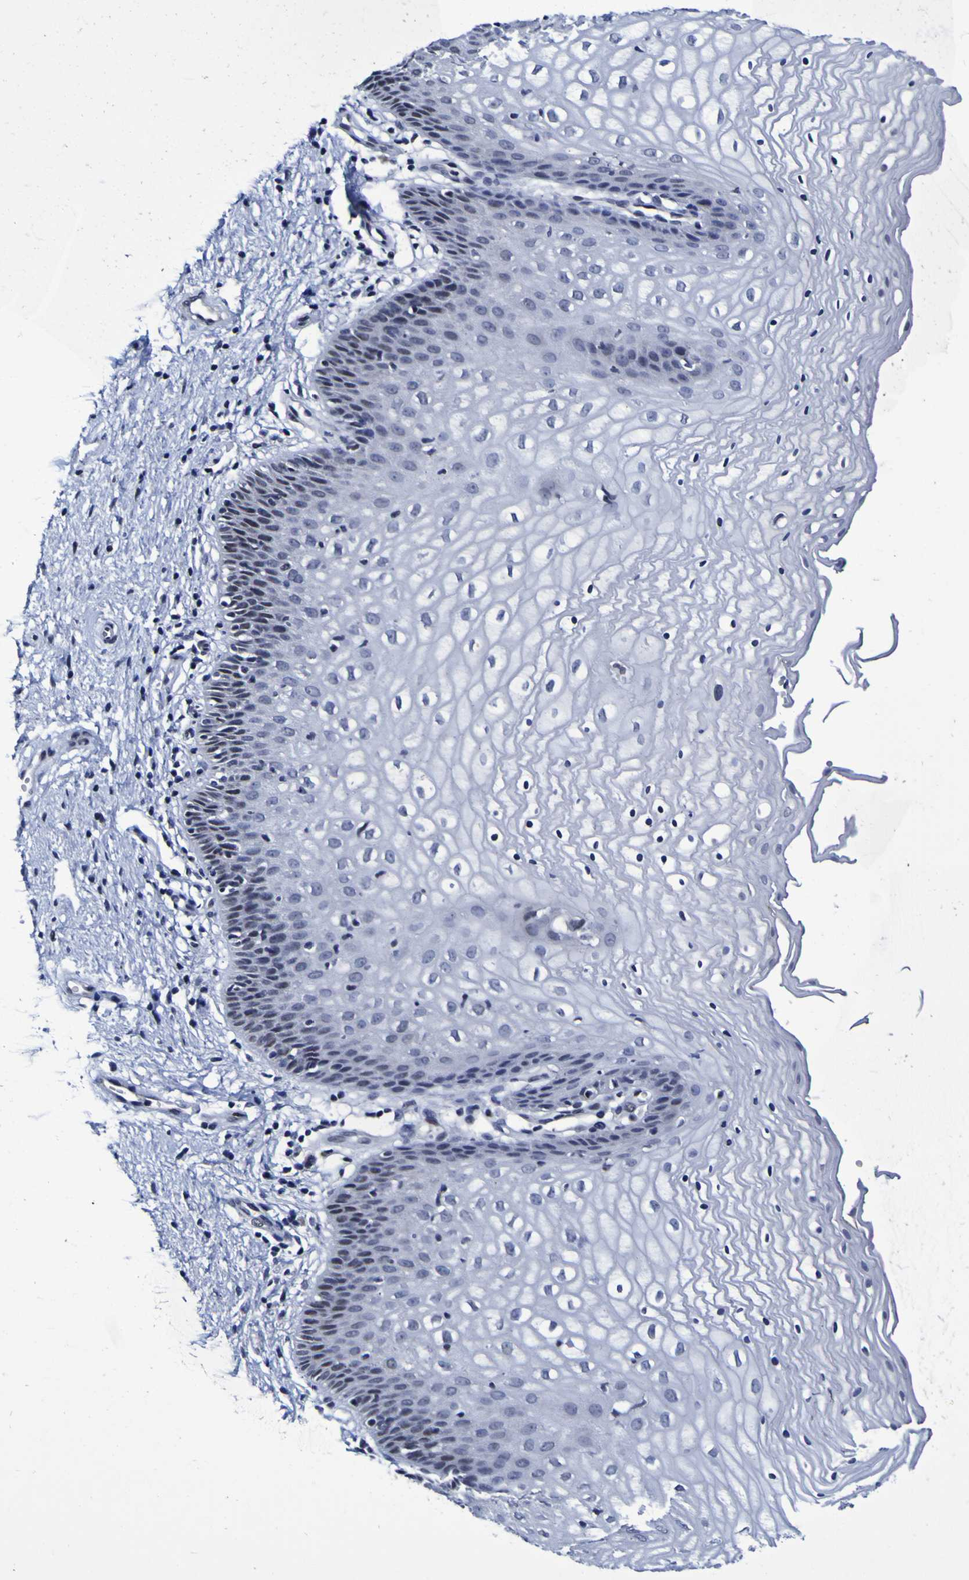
{"staining": {"intensity": "weak", "quantity": "<25%", "location": "nuclear"}, "tissue": "vagina", "cell_type": "Squamous epithelial cells", "image_type": "normal", "snomed": [{"axis": "morphology", "description": "Normal tissue, NOS"}, {"axis": "topography", "description": "Vagina"}], "caption": "IHC micrograph of normal vagina: vagina stained with DAB displays no significant protein expression in squamous epithelial cells.", "gene": "MBD3", "patient": {"sex": "female", "age": 34}}